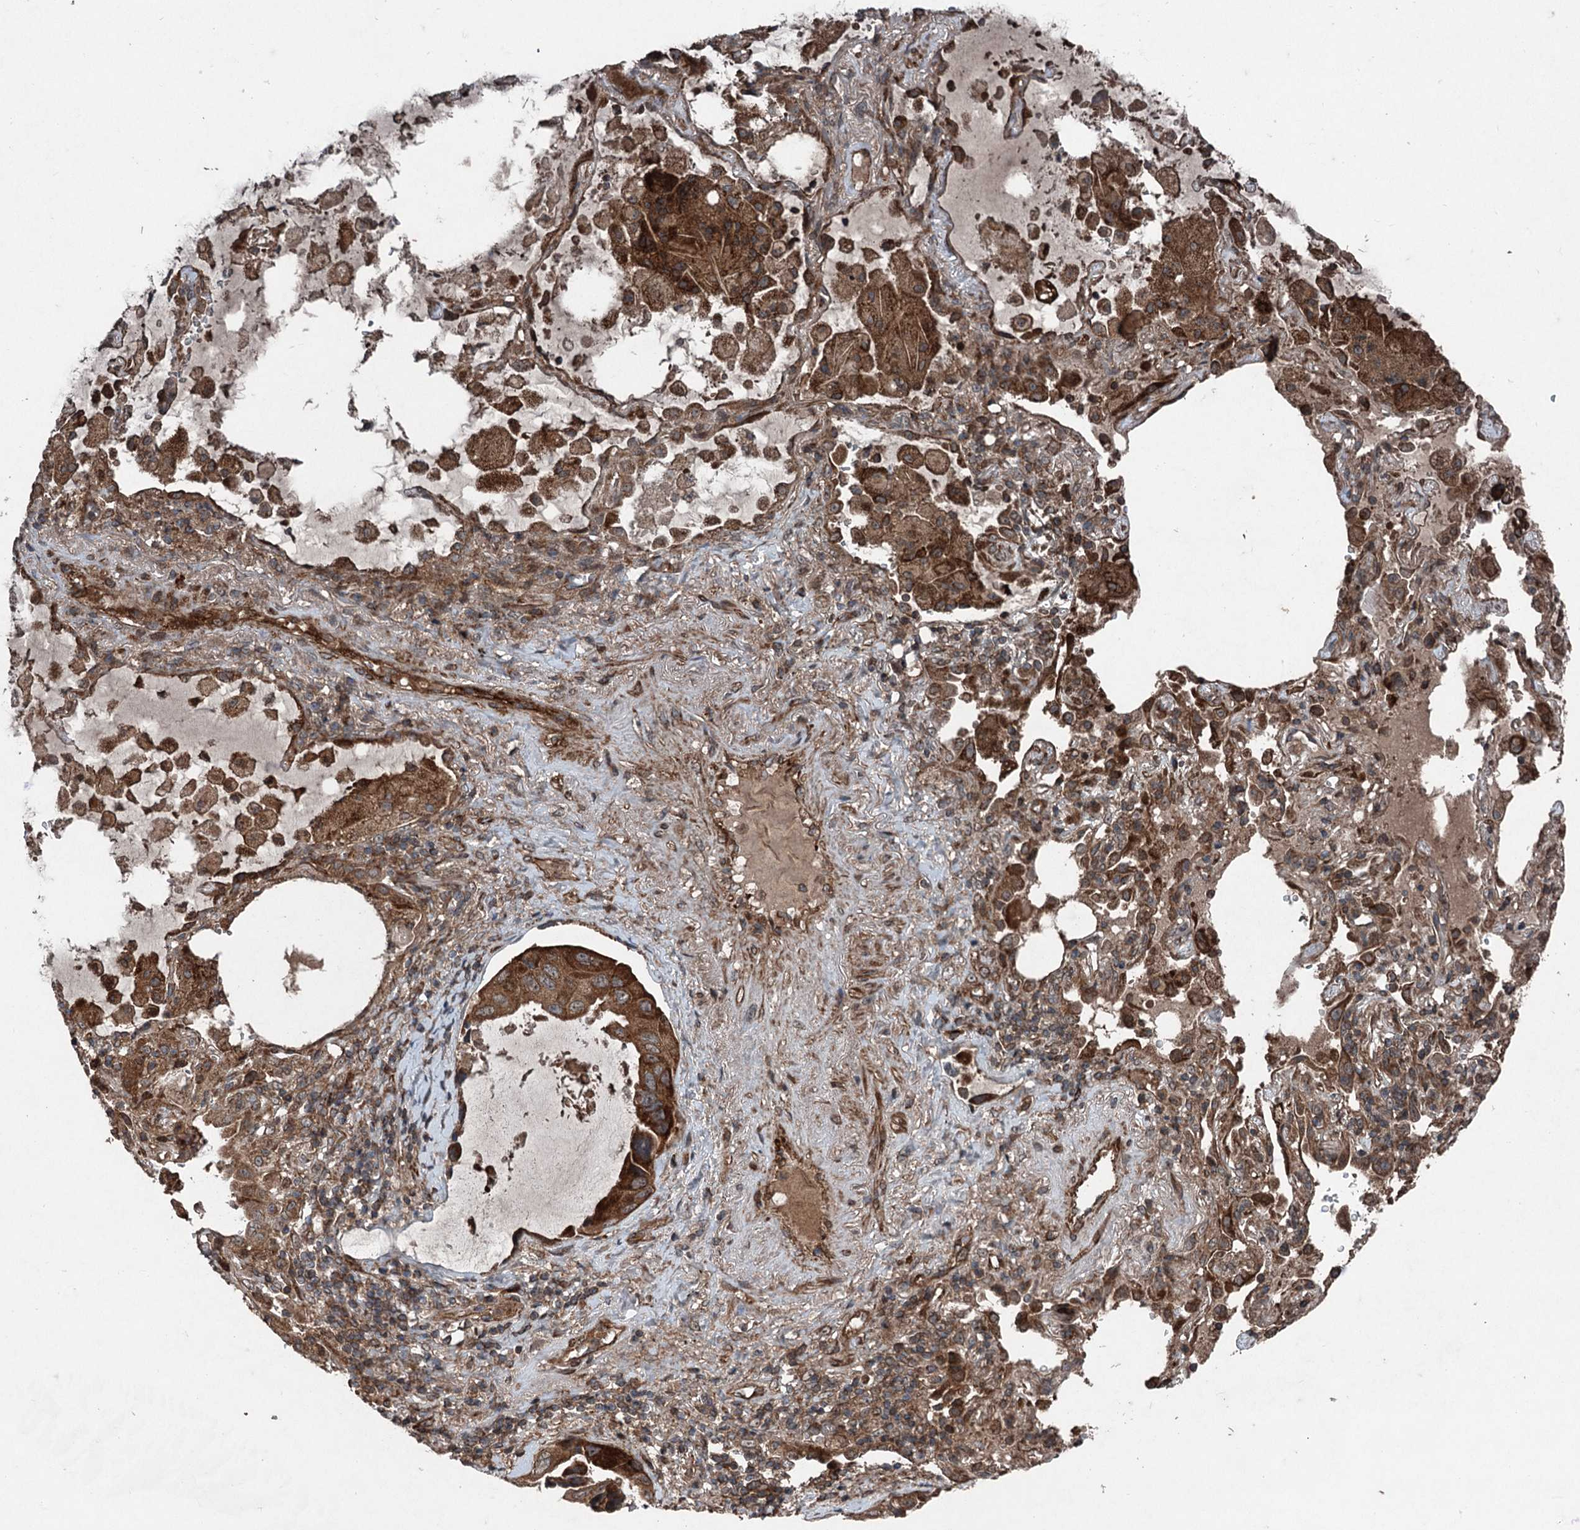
{"staining": {"intensity": "strong", "quantity": ">75%", "location": "cytoplasmic/membranous"}, "tissue": "lung cancer", "cell_type": "Tumor cells", "image_type": "cancer", "snomed": [{"axis": "morphology", "description": "Squamous cell carcinoma, NOS"}, {"axis": "topography", "description": "Lung"}], "caption": "Lung cancer stained for a protein exhibits strong cytoplasmic/membranous positivity in tumor cells.", "gene": "ALAS1", "patient": {"sex": "female", "age": 73}}